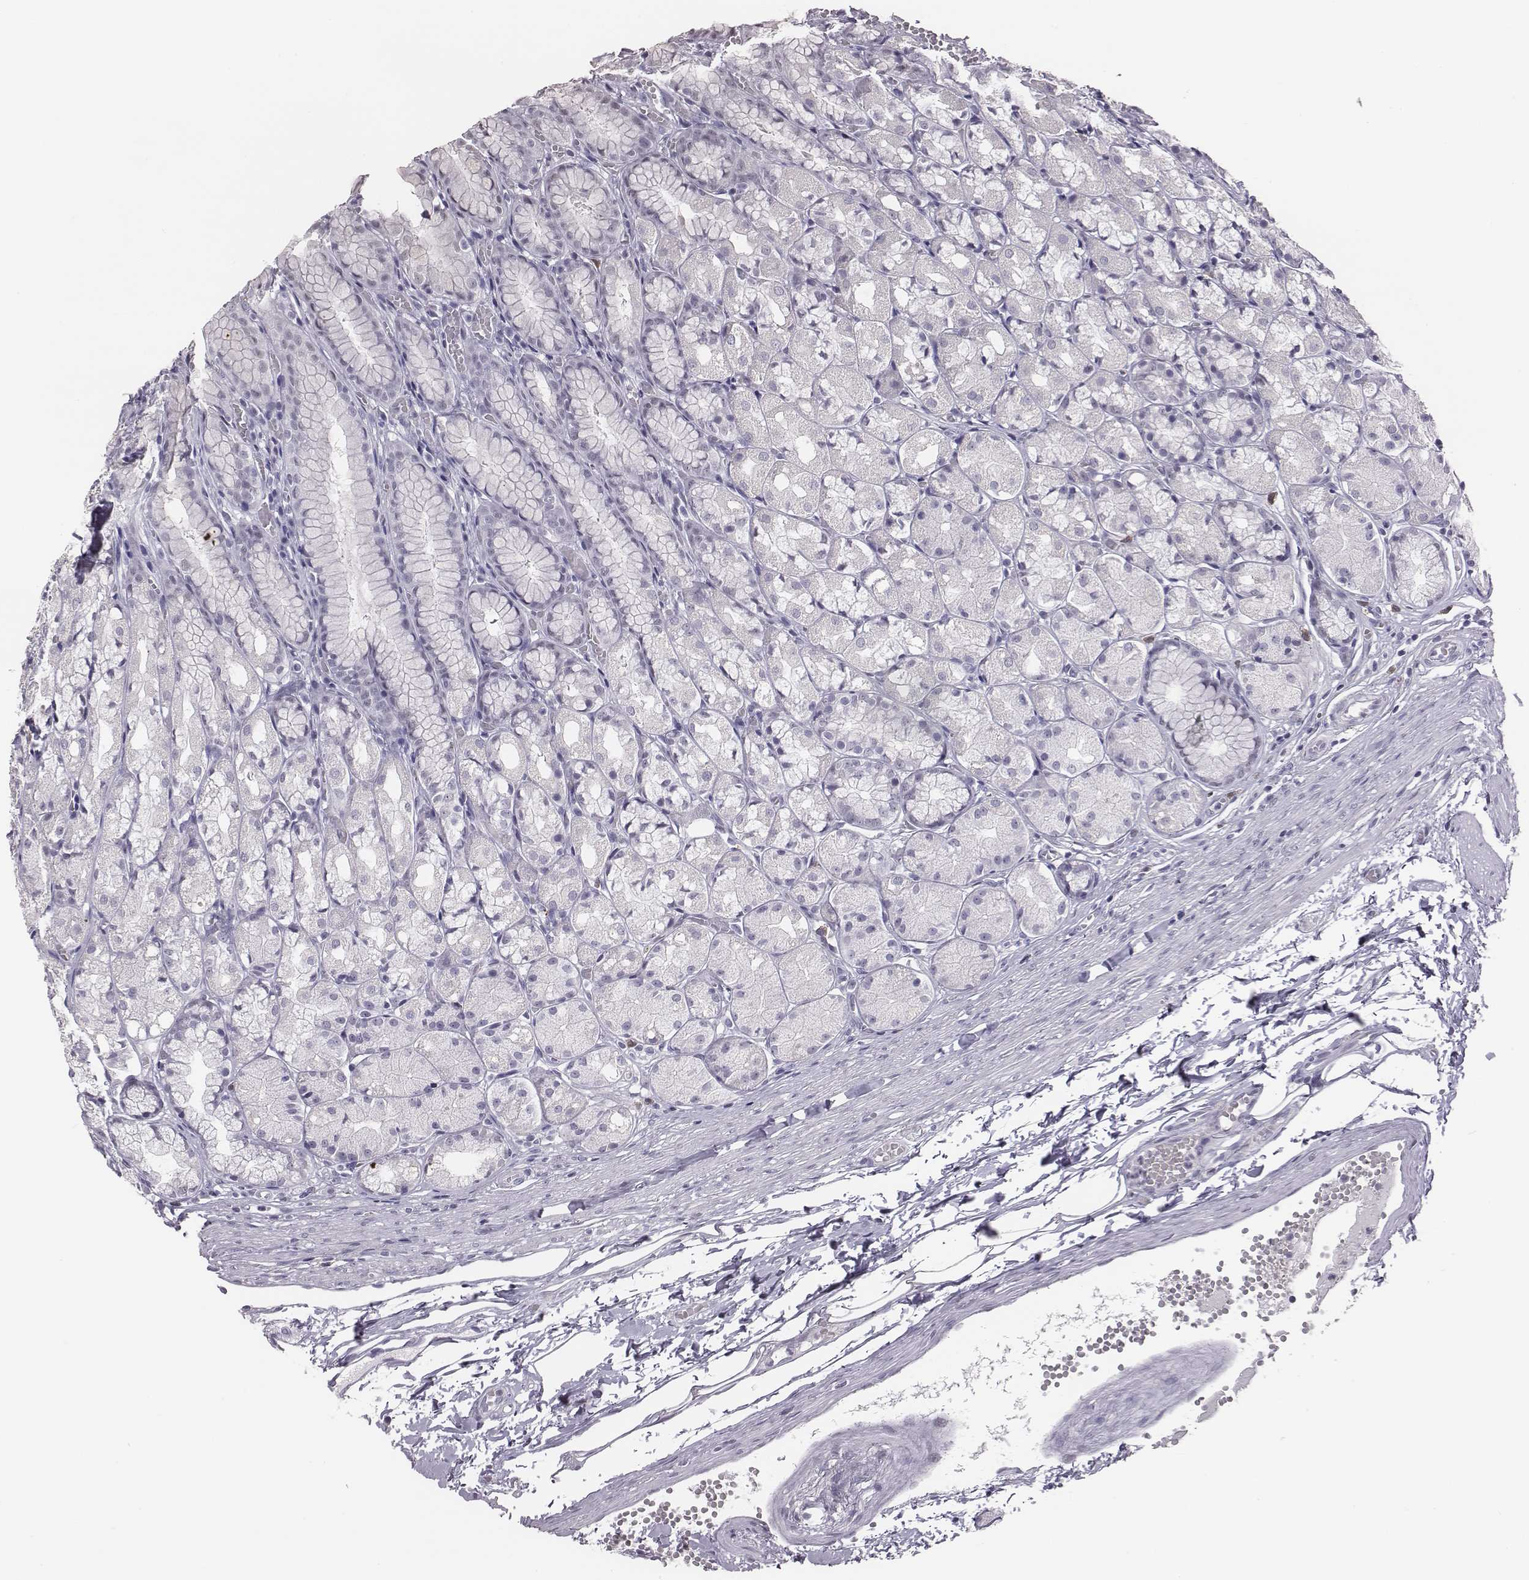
{"staining": {"intensity": "negative", "quantity": "none", "location": "none"}, "tissue": "stomach", "cell_type": "Glandular cells", "image_type": "normal", "snomed": [{"axis": "morphology", "description": "Normal tissue, NOS"}, {"axis": "topography", "description": "Stomach"}], "caption": "Histopathology image shows no significant protein expression in glandular cells of unremarkable stomach. (Stains: DAB immunohistochemistry (IHC) with hematoxylin counter stain, Microscopy: brightfield microscopy at high magnification).", "gene": "ACOD1", "patient": {"sex": "male", "age": 70}}